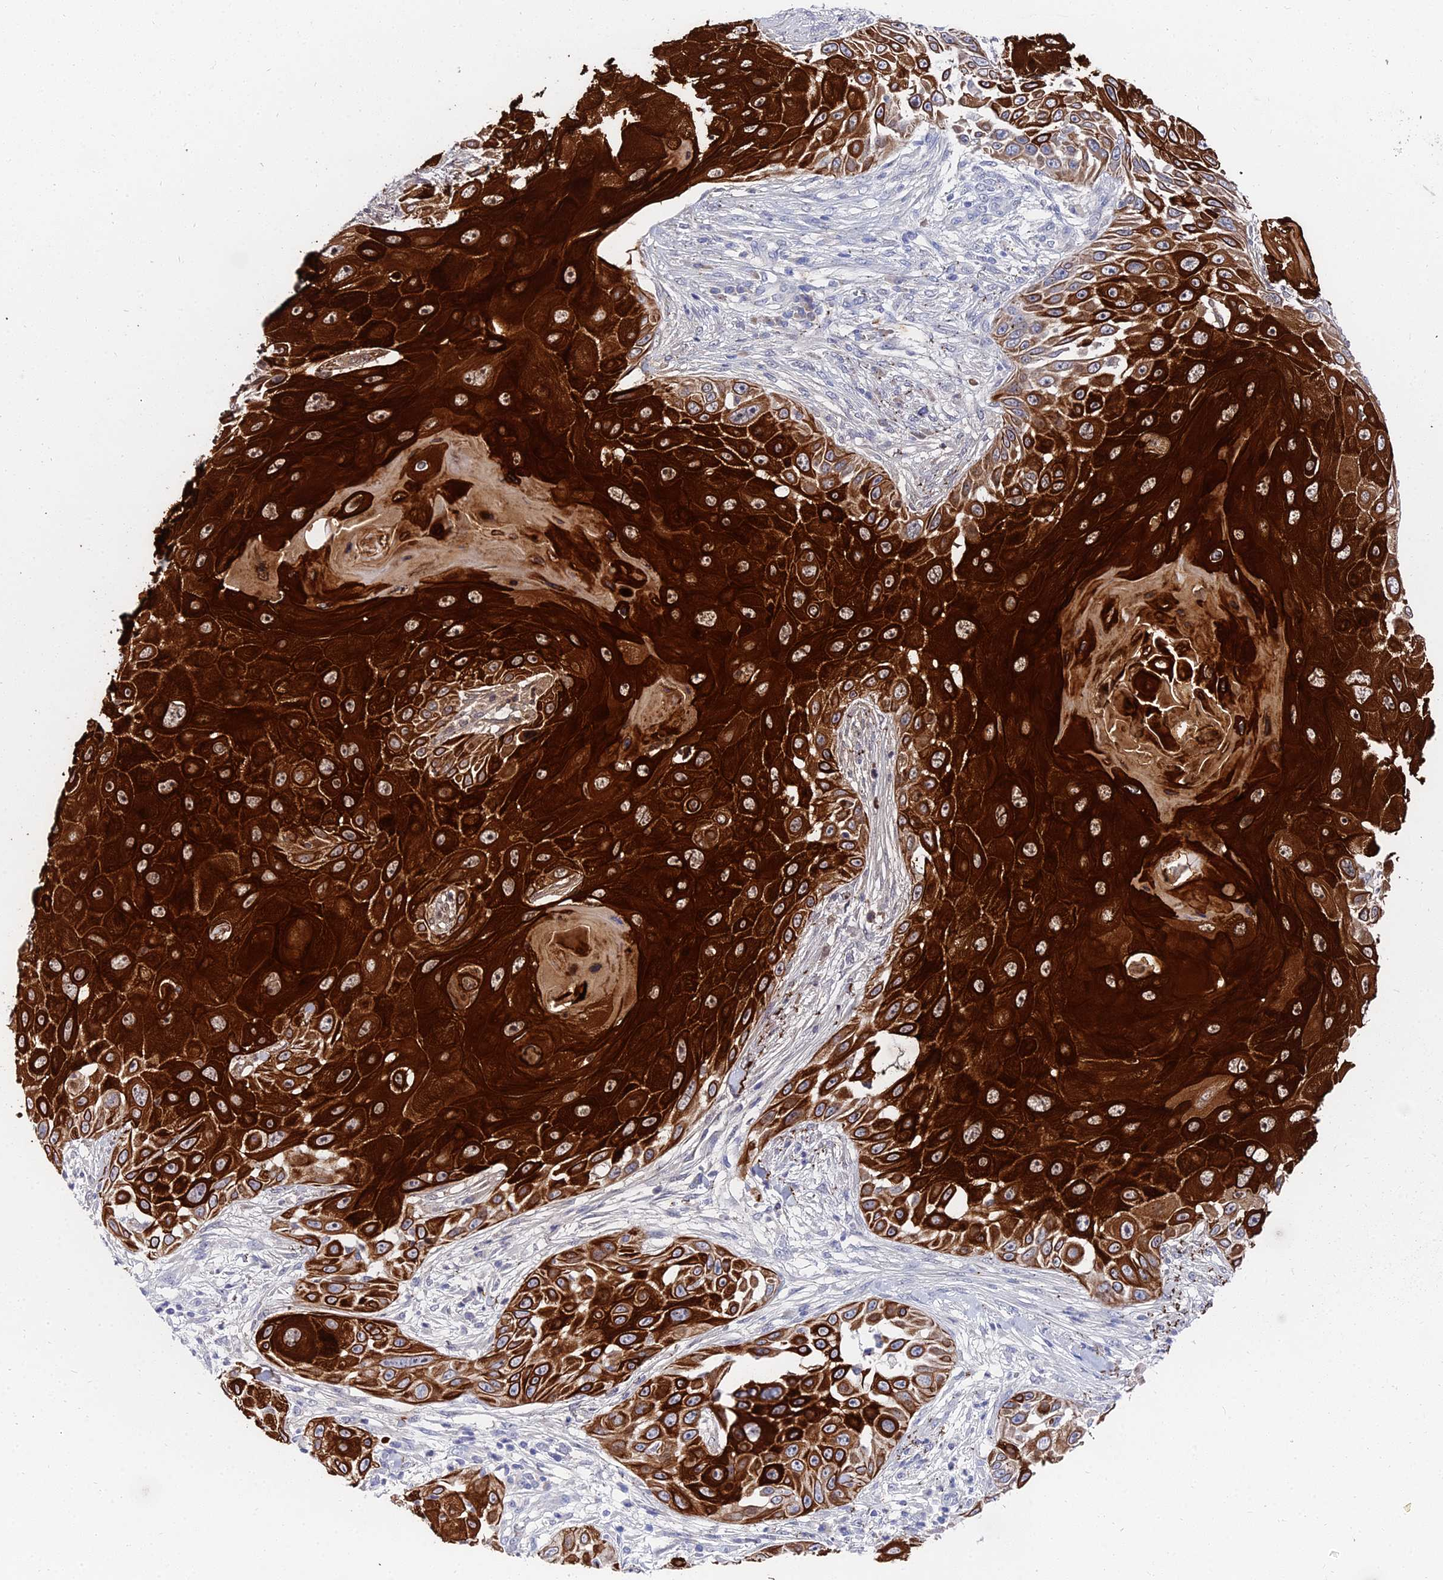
{"staining": {"intensity": "strong", "quantity": "25%-75%", "location": "cytoplasmic/membranous"}, "tissue": "skin cancer", "cell_type": "Tumor cells", "image_type": "cancer", "snomed": [{"axis": "morphology", "description": "Squamous cell carcinoma, NOS"}, {"axis": "topography", "description": "Skin"}], "caption": "This histopathology image displays IHC staining of squamous cell carcinoma (skin), with high strong cytoplasmic/membranous staining in about 25%-75% of tumor cells.", "gene": "KRT17", "patient": {"sex": "female", "age": 44}}